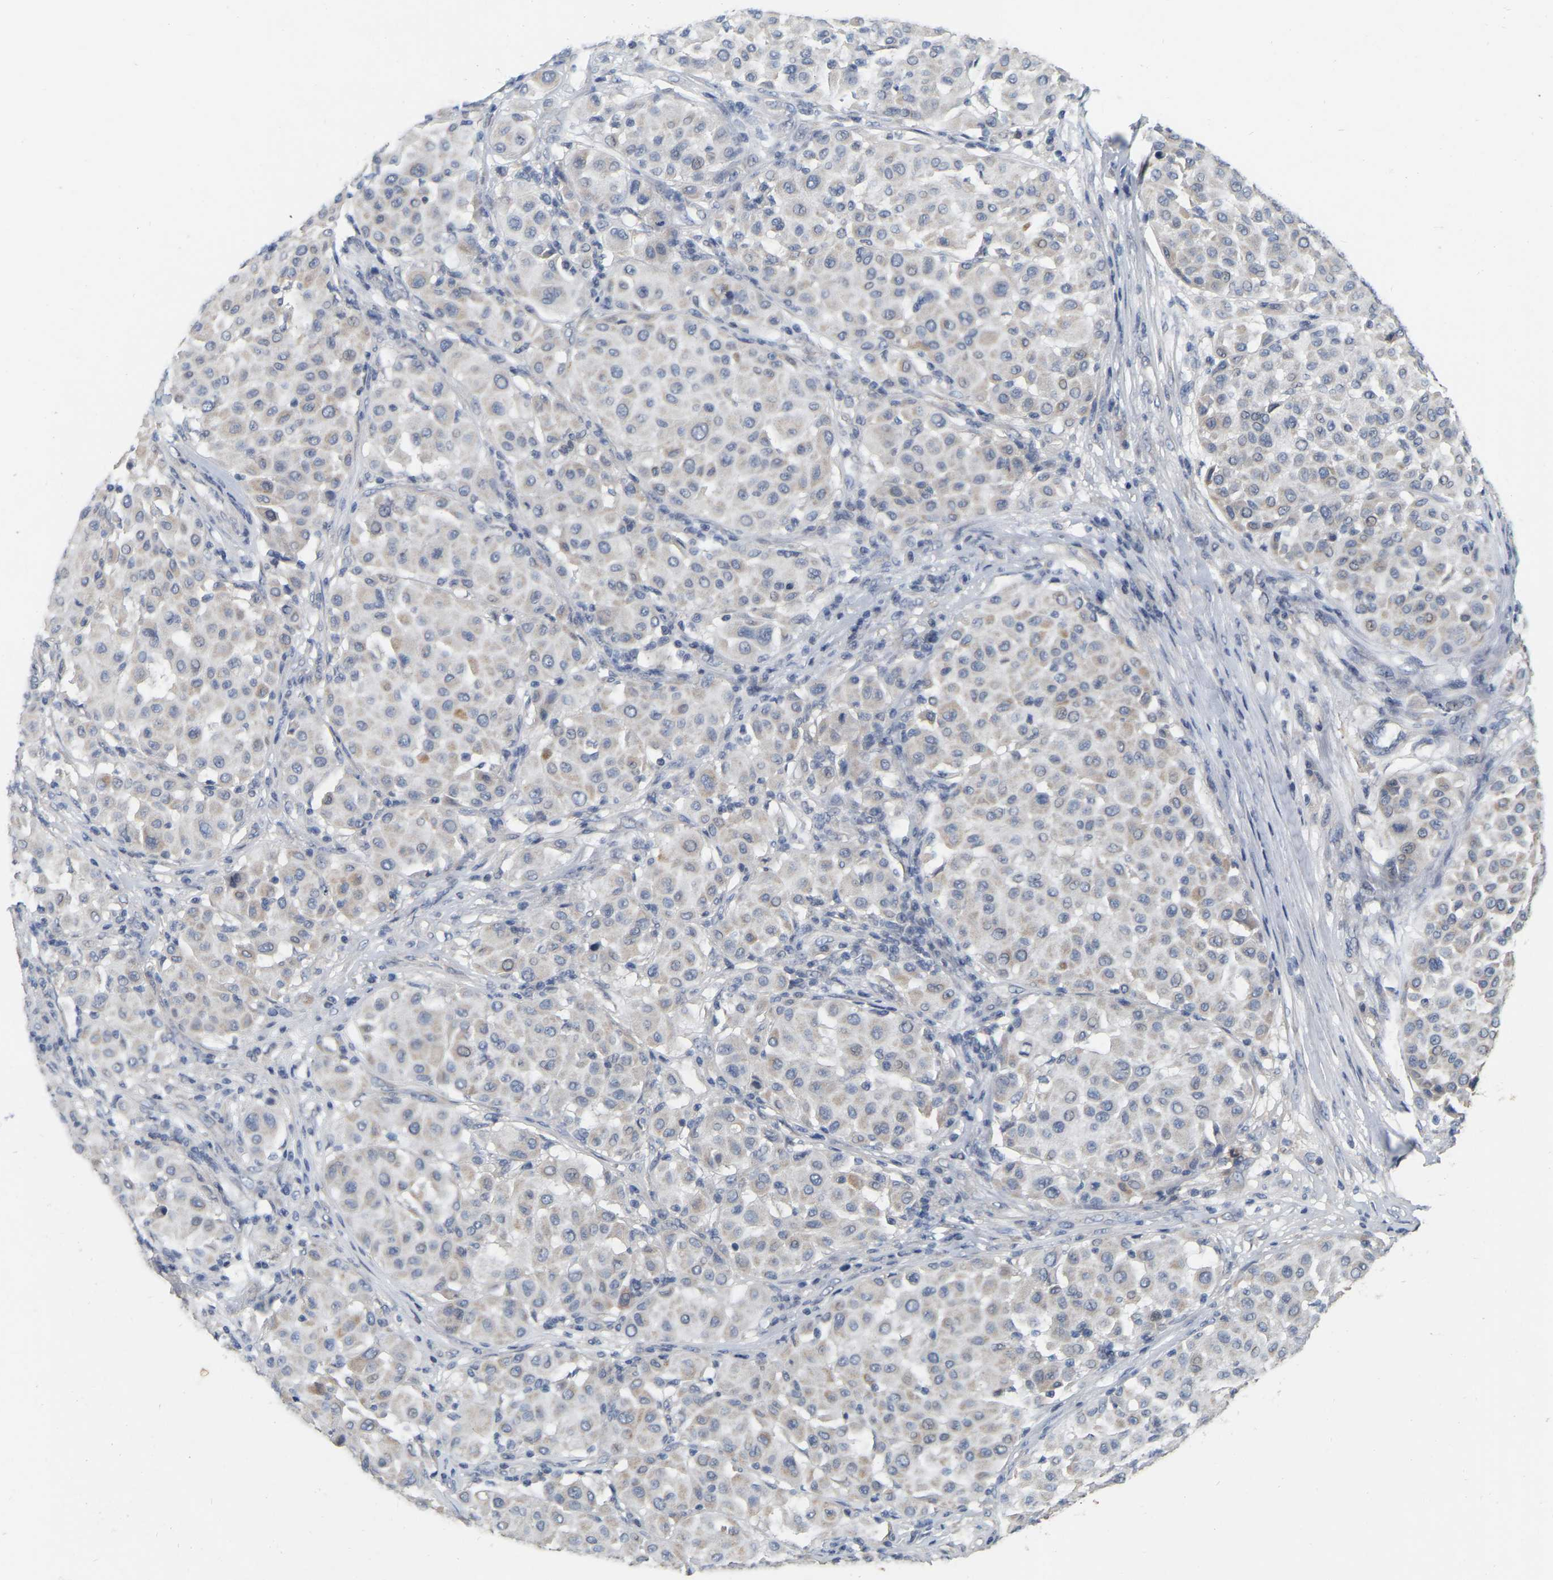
{"staining": {"intensity": "weak", "quantity": "<25%", "location": "cytoplasmic/membranous"}, "tissue": "melanoma", "cell_type": "Tumor cells", "image_type": "cancer", "snomed": [{"axis": "morphology", "description": "Malignant melanoma, Metastatic site"}, {"axis": "topography", "description": "Soft tissue"}], "caption": "Tumor cells show no significant protein staining in malignant melanoma (metastatic site).", "gene": "SSH1", "patient": {"sex": "male", "age": 41}}